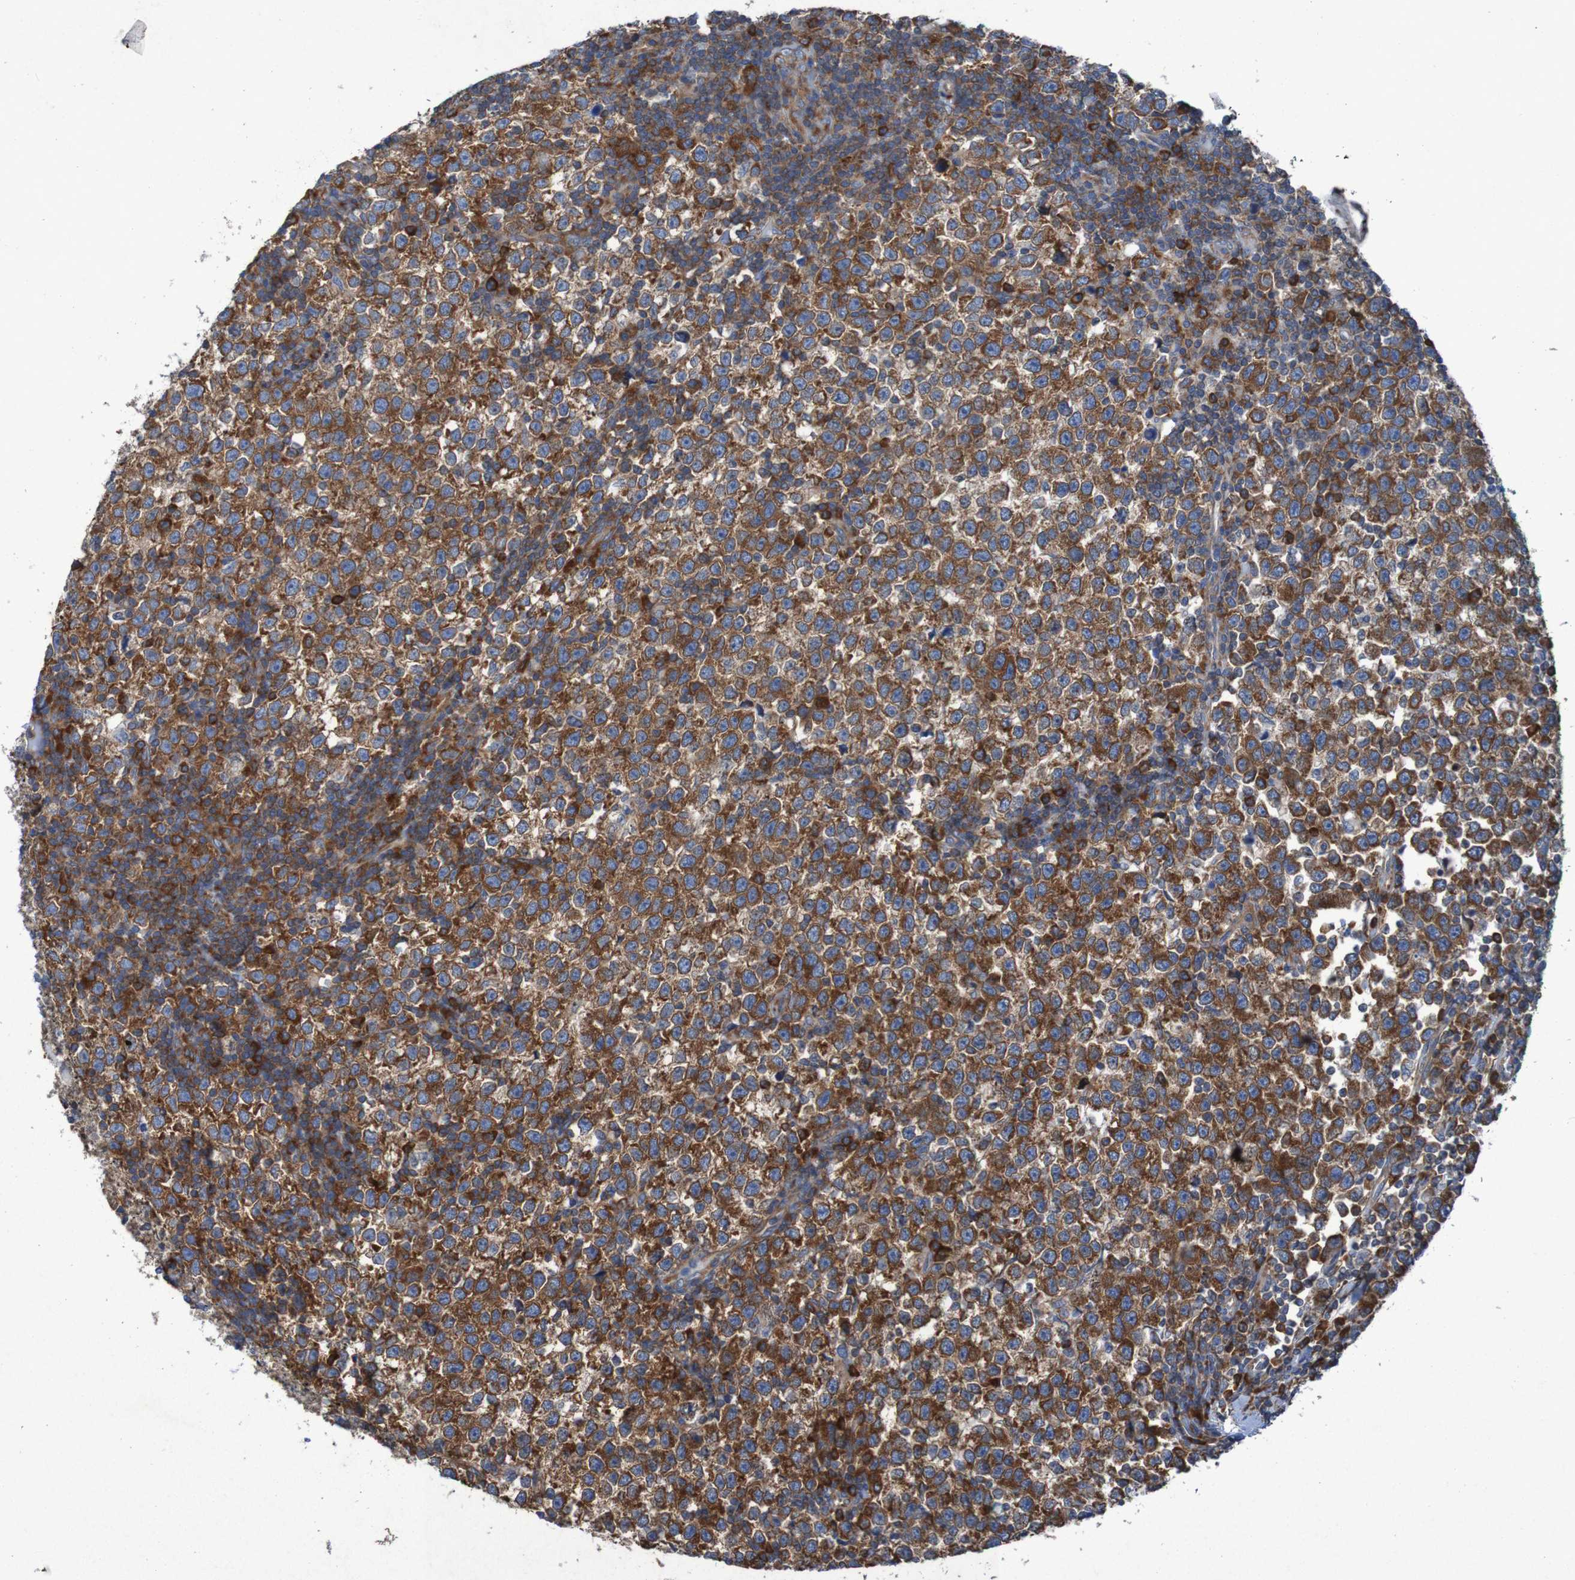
{"staining": {"intensity": "strong", "quantity": ">75%", "location": "cytoplasmic/membranous"}, "tissue": "testis cancer", "cell_type": "Tumor cells", "image_type": "cancer", "snomed": [{"axis": "morphology", "description": "Seminoma, NOS"}, {"axis": "topography", "description": "Testis"}], "caption": "Testis seminoma stained with IHC exhibits strong cytoplasmic/membranous positivity in about >75% of tumor cells.", "gene": "RPL10", "patient": {"sex": "male", "age": 43}}